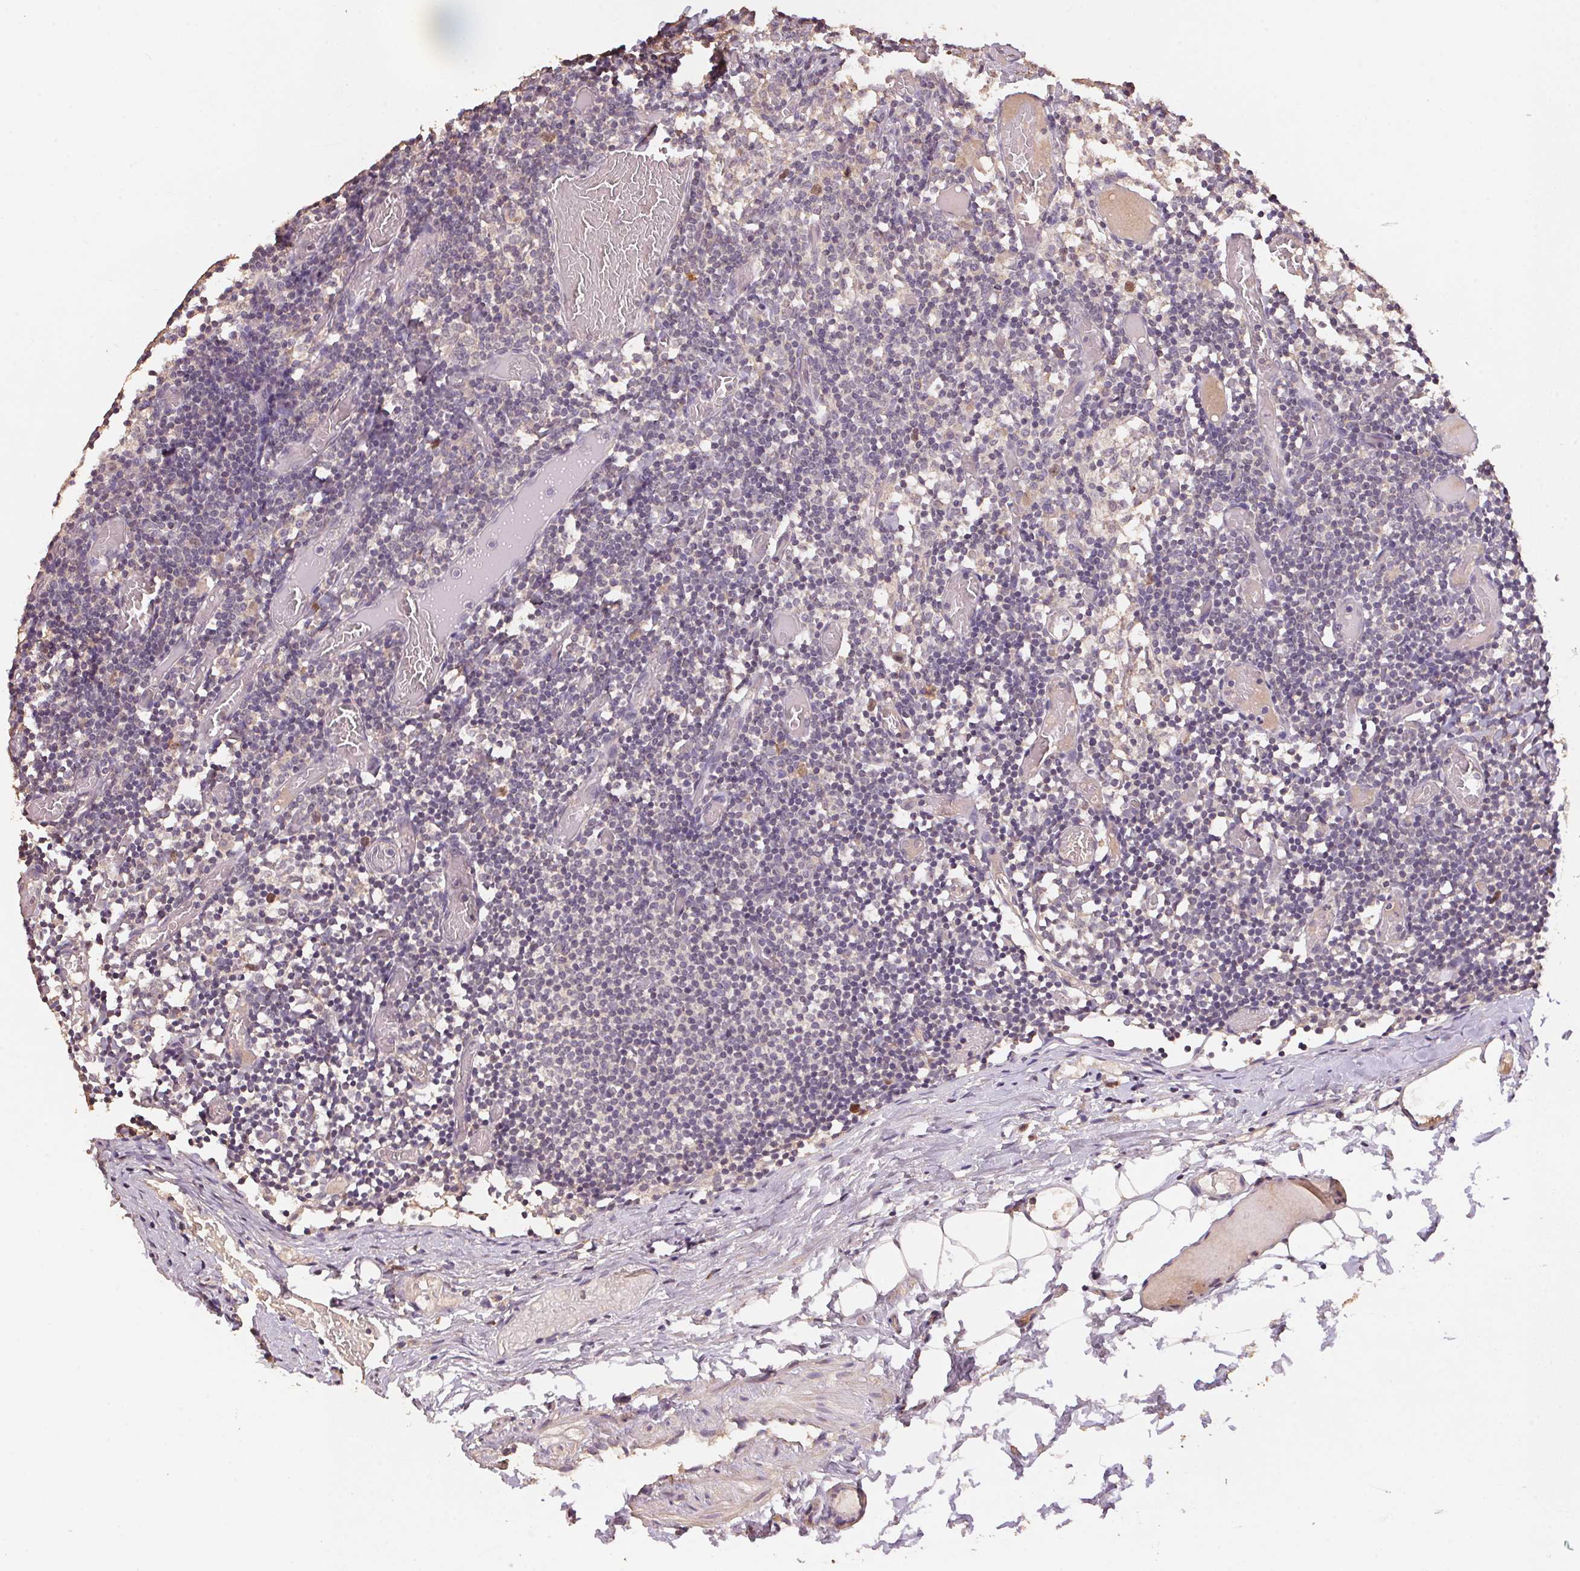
{"staining": {"intensity": "negative", "quantity": "none", "location": "none"}, "tissue": "lymph node", "cell_type": "Germinal center cells", "image_type": "normal", "snomed": [{"axis": "morphology", "description": "Normal tissue, NOS"}, {"axis": "topography", "description": "Lymph node"}], "caption": "The image reveals no significant positivity in germinal center cells of lymph node.", "gene": "CENPF", "patient": {"sex": "female", "age": 41}}